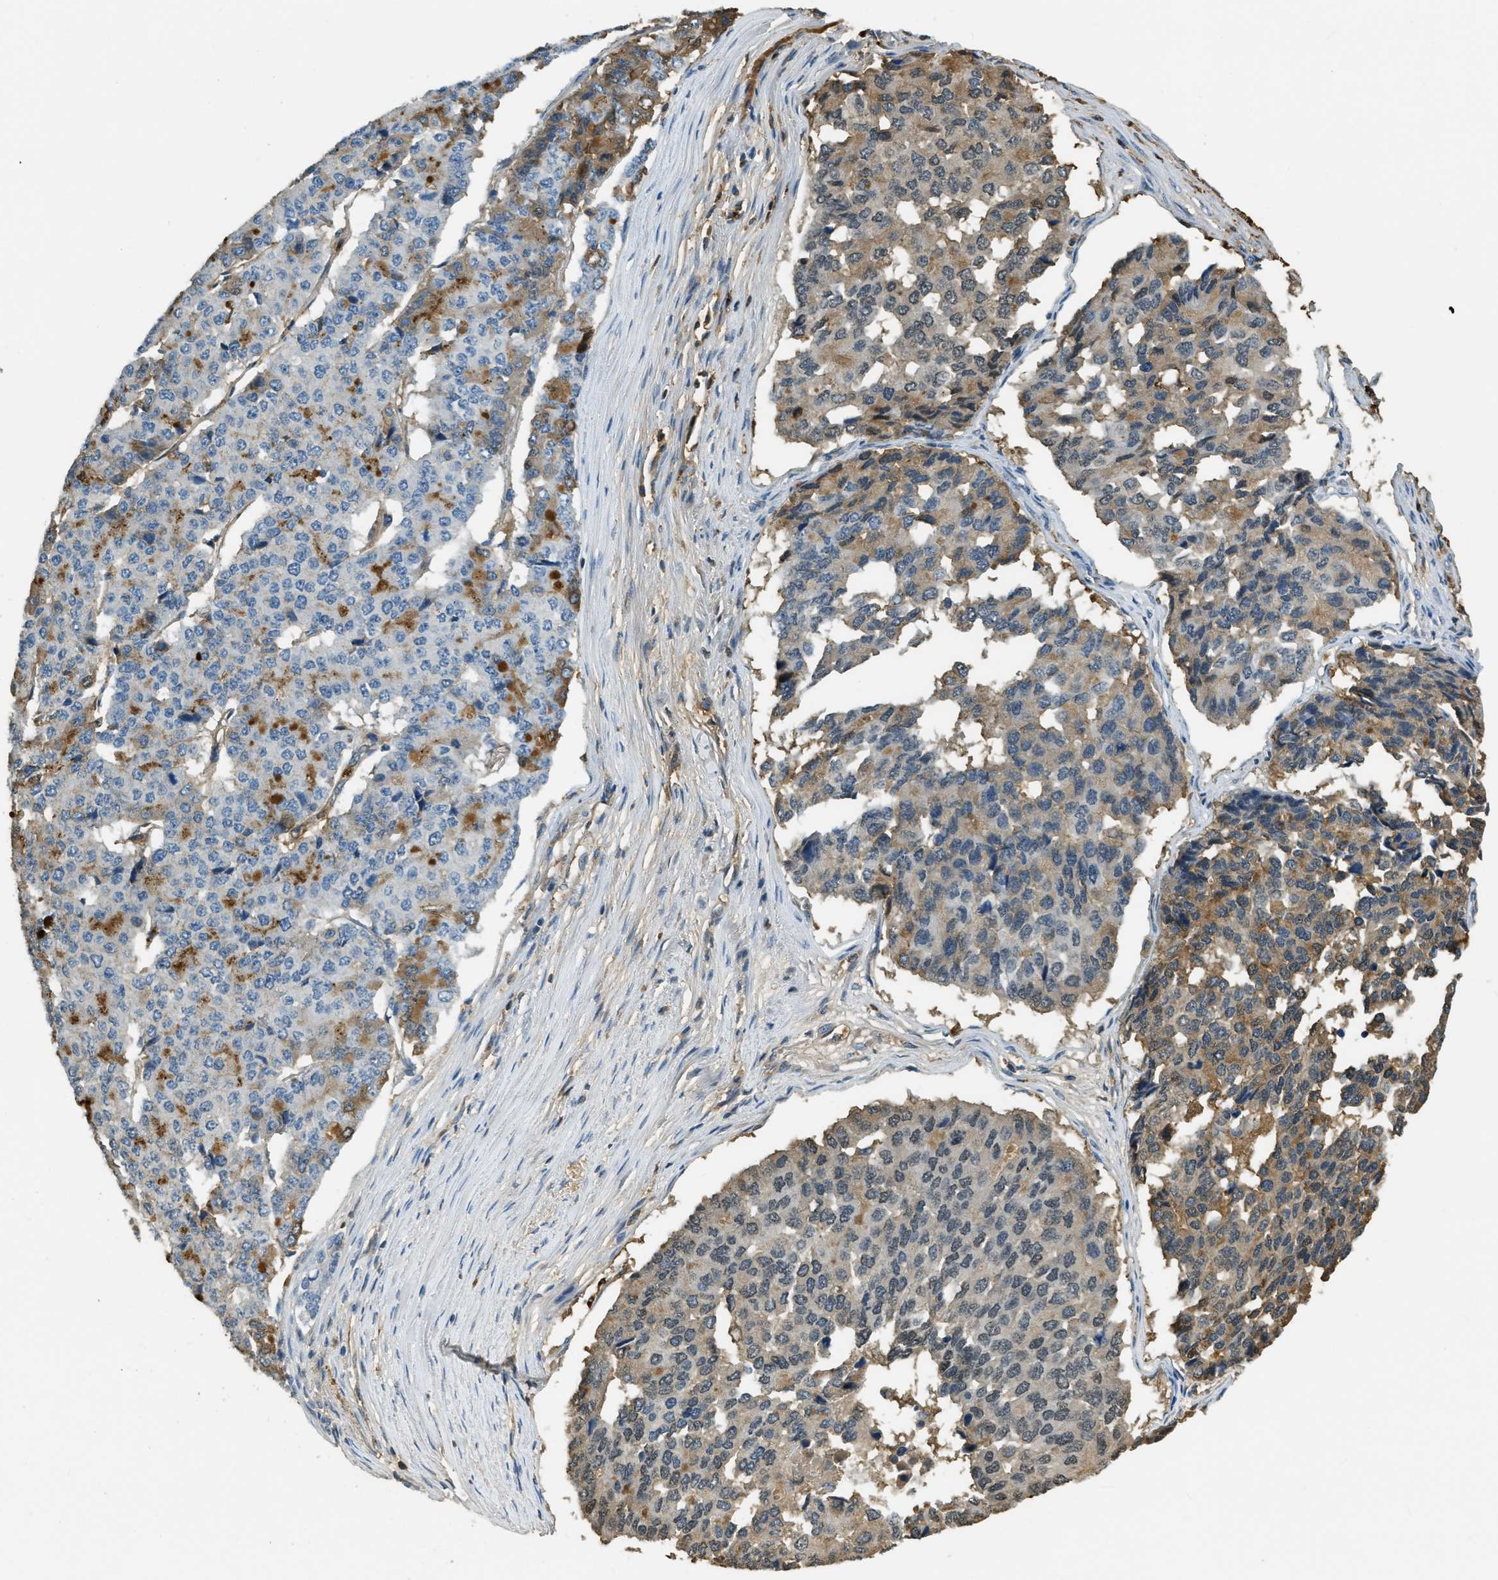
{"staining": {"intensity": "moderate", "quantity": "25%-75%", "location": "cytoplasmic/membranous"}, "tissue": "pancreatic cancer", "cell_type": "Tumor cells", "image_type": "cancer", "snomed": [{"axis": "morphology", "description": "Adenocarcinoma, NOS"}, {"axis": "topography", "description": "Pancreas"}], "caption": "There is medium levels of moderate cytoplasmic/membranous expression in tumor cells of pancreatic cancer (adenocarcinoma), as demonstrated by immunohistochemical staining (brown color).", "gene": "PRTN3", "patient": {"sex": "male", "age": 50}}